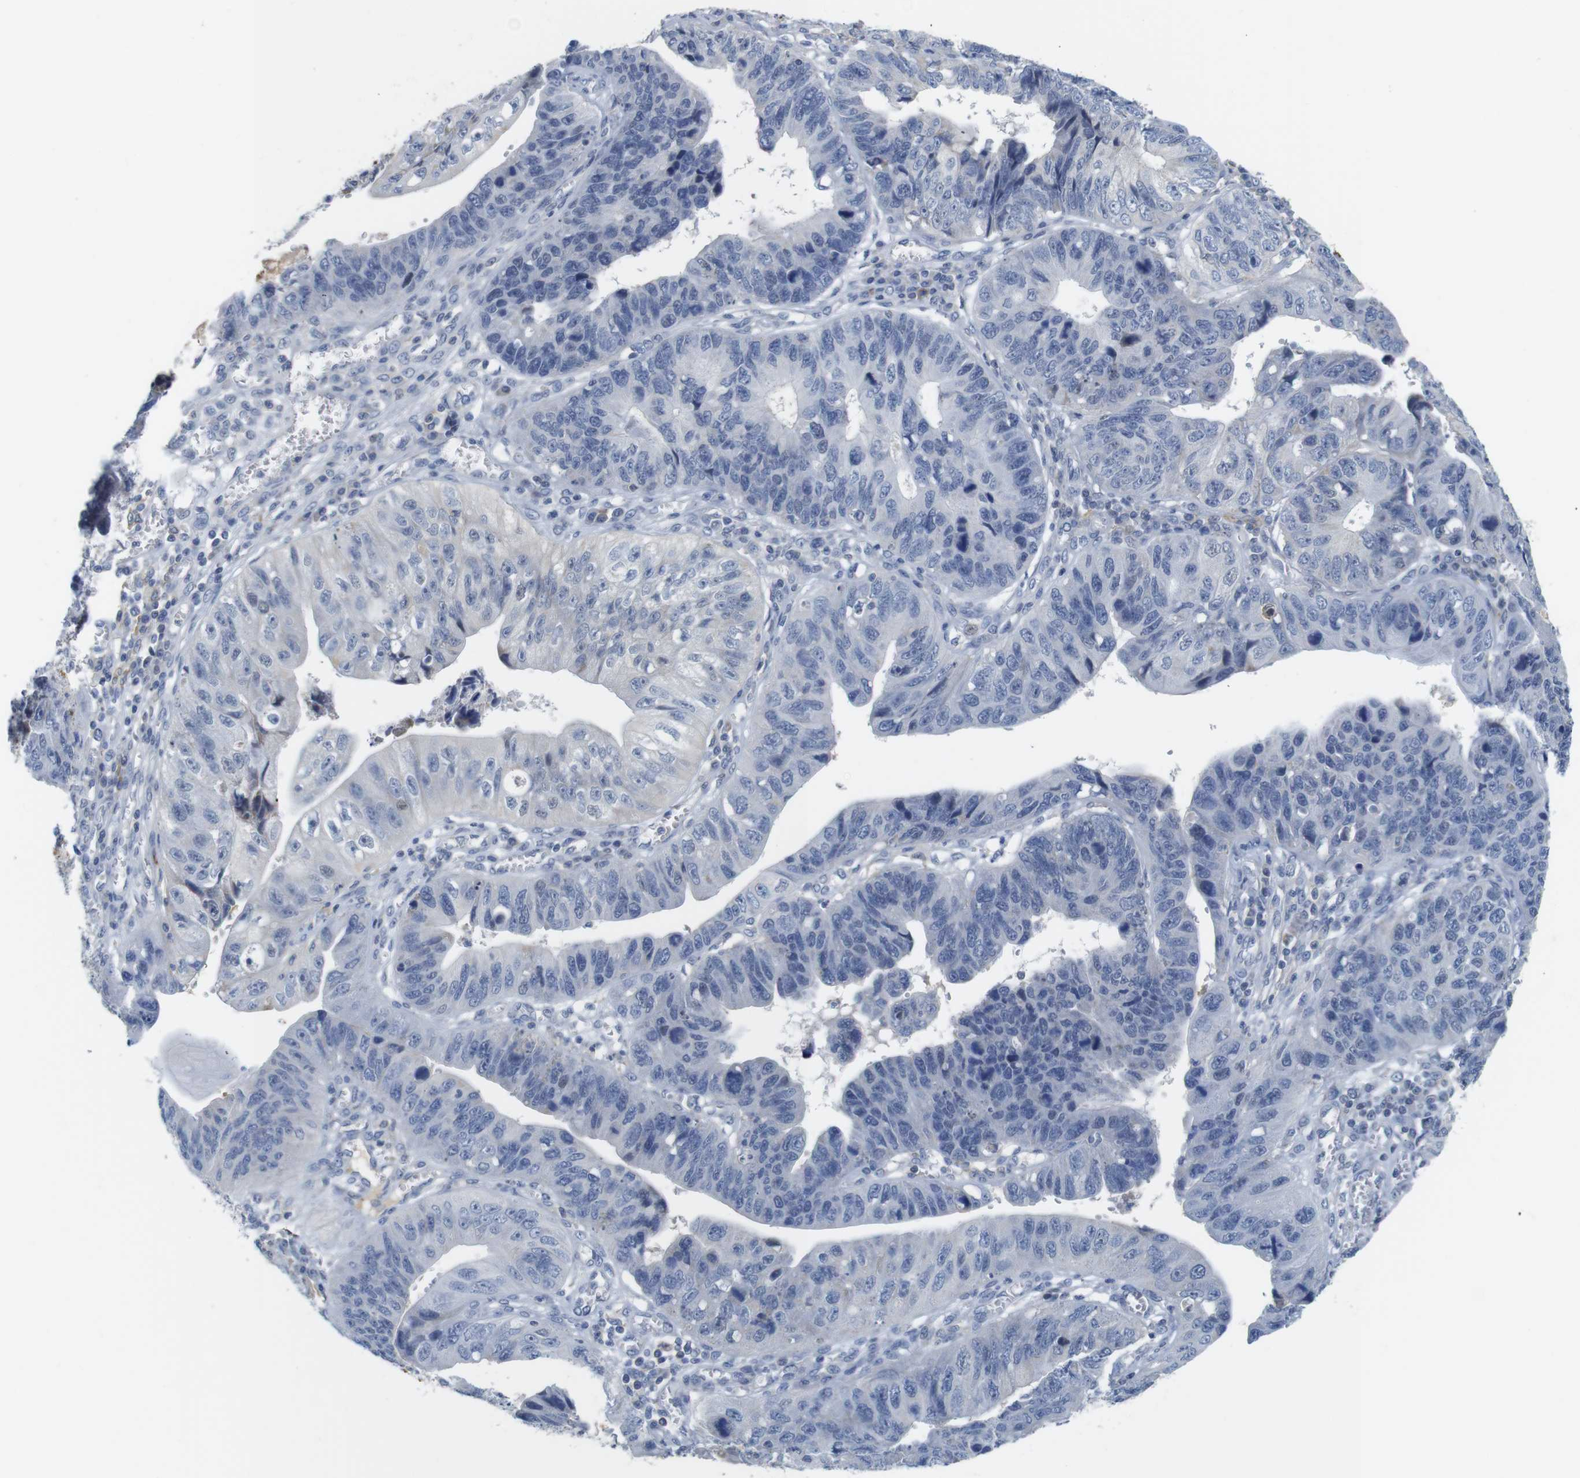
{"staining": {"intensity": "negative", "quantity": "none", "location": "none"}, "tissue": "stomach cancer", "cell_type": "Tumor cells", "image_type": "cancer", "snomed": [{"axis": "morphology", "description": "Adenocarcinoma, NOS"}, {"axis": "topography", "description": "Stomach"}], "caption": "IHC of human stomach cancer displays no staining in tumor cells.", "gene": "OTOF", "patient": {"sex": "male", "age": 59}}